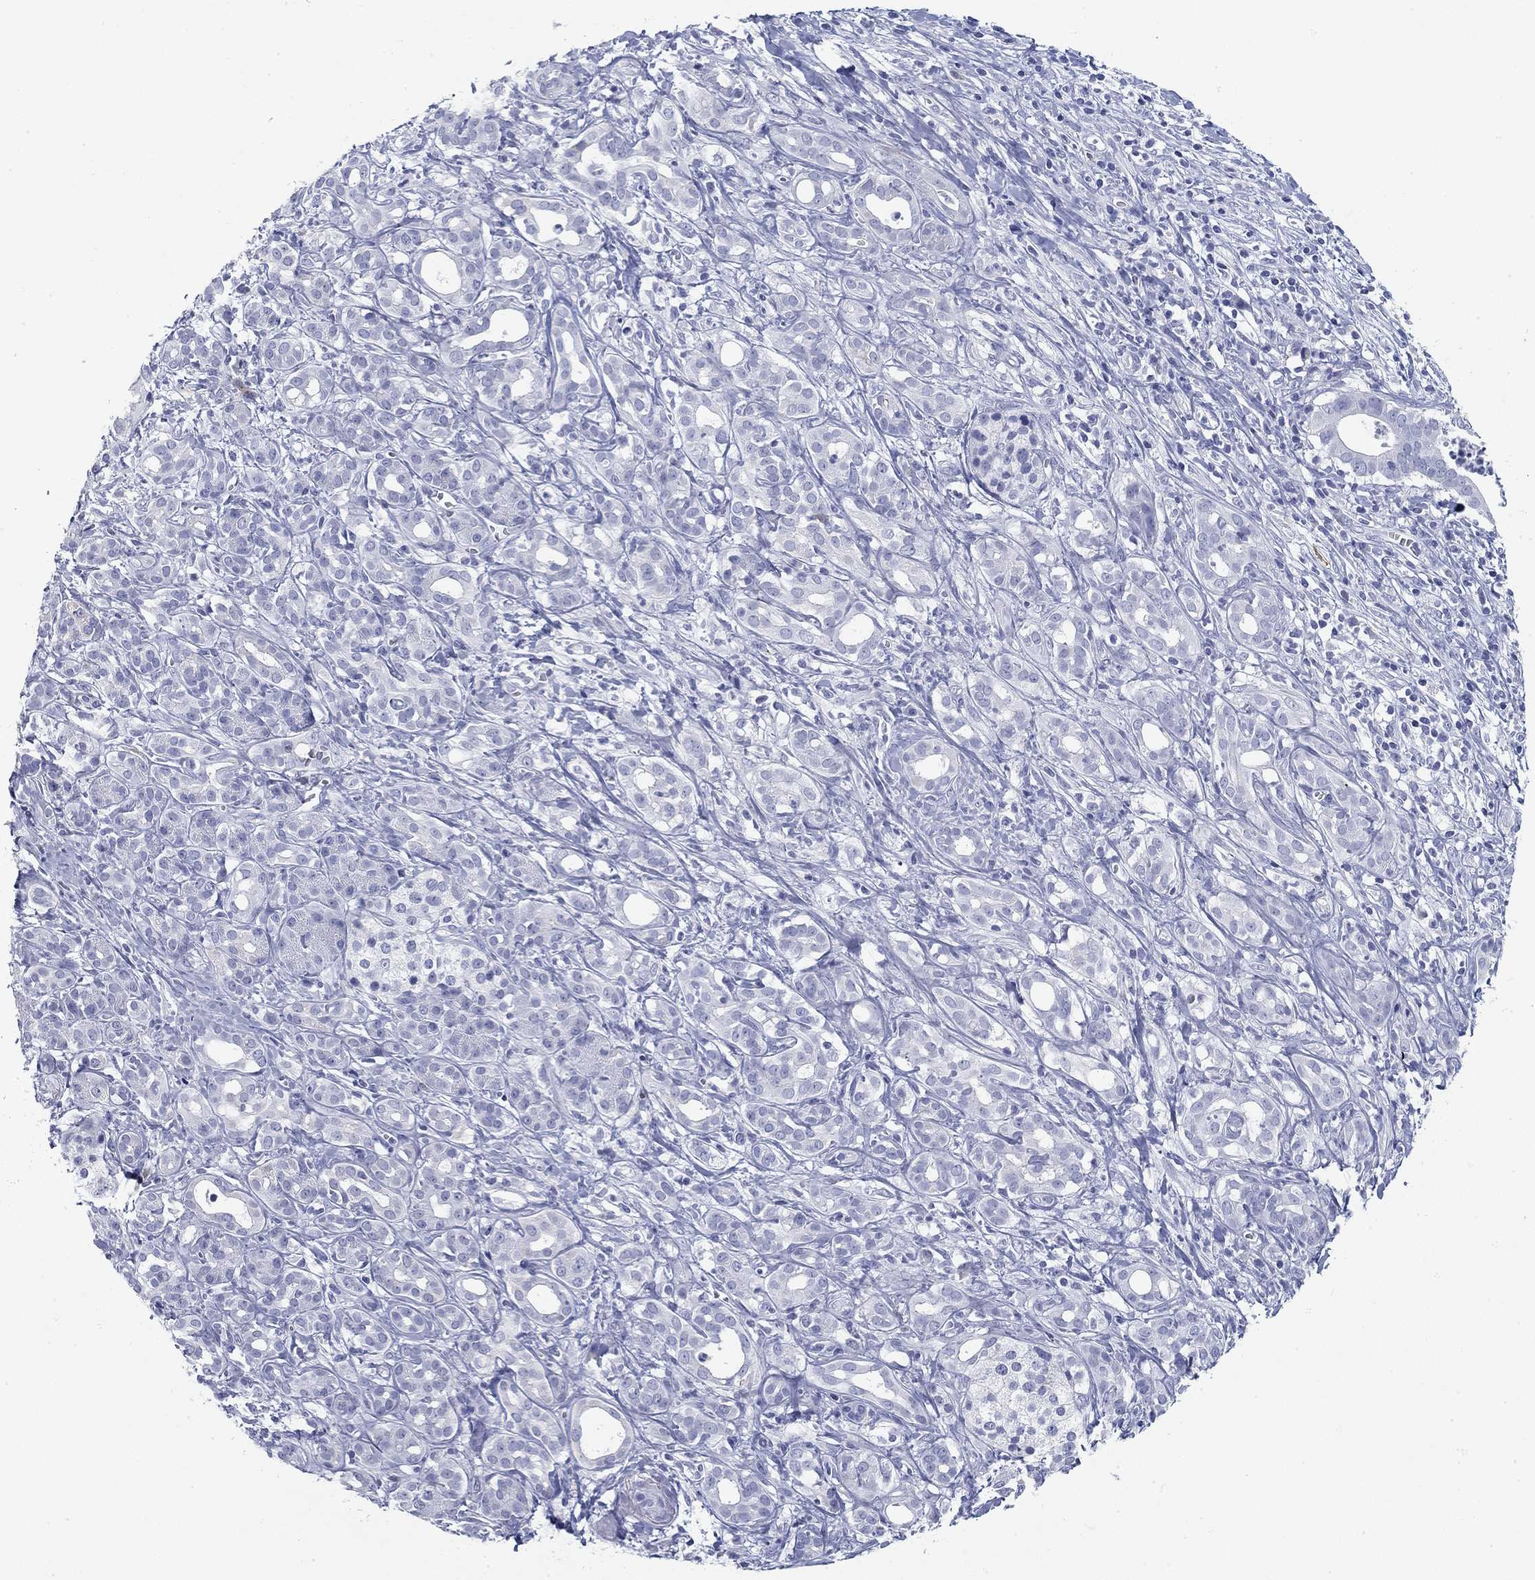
{"staining": {"intensity": "negative", "quantity": "none", "location": "none"}, "tissue": "pancreatic cancer", "cell_type": "Tumor cells", "image_type": "cancer", "snomed": [{"axis": "morphology", "description": "Adenocarcinoma, NOS"}, {"axis": "topography", "description": "Pancreas"}], "caption": "This is an immunohistochemistry (IHC) histopathology image of human adenocarcinoma (pancreatic). There is no expression in tumor cells.", "gene": "CD79B", "patient": {"sex": "male", "age": 61}}